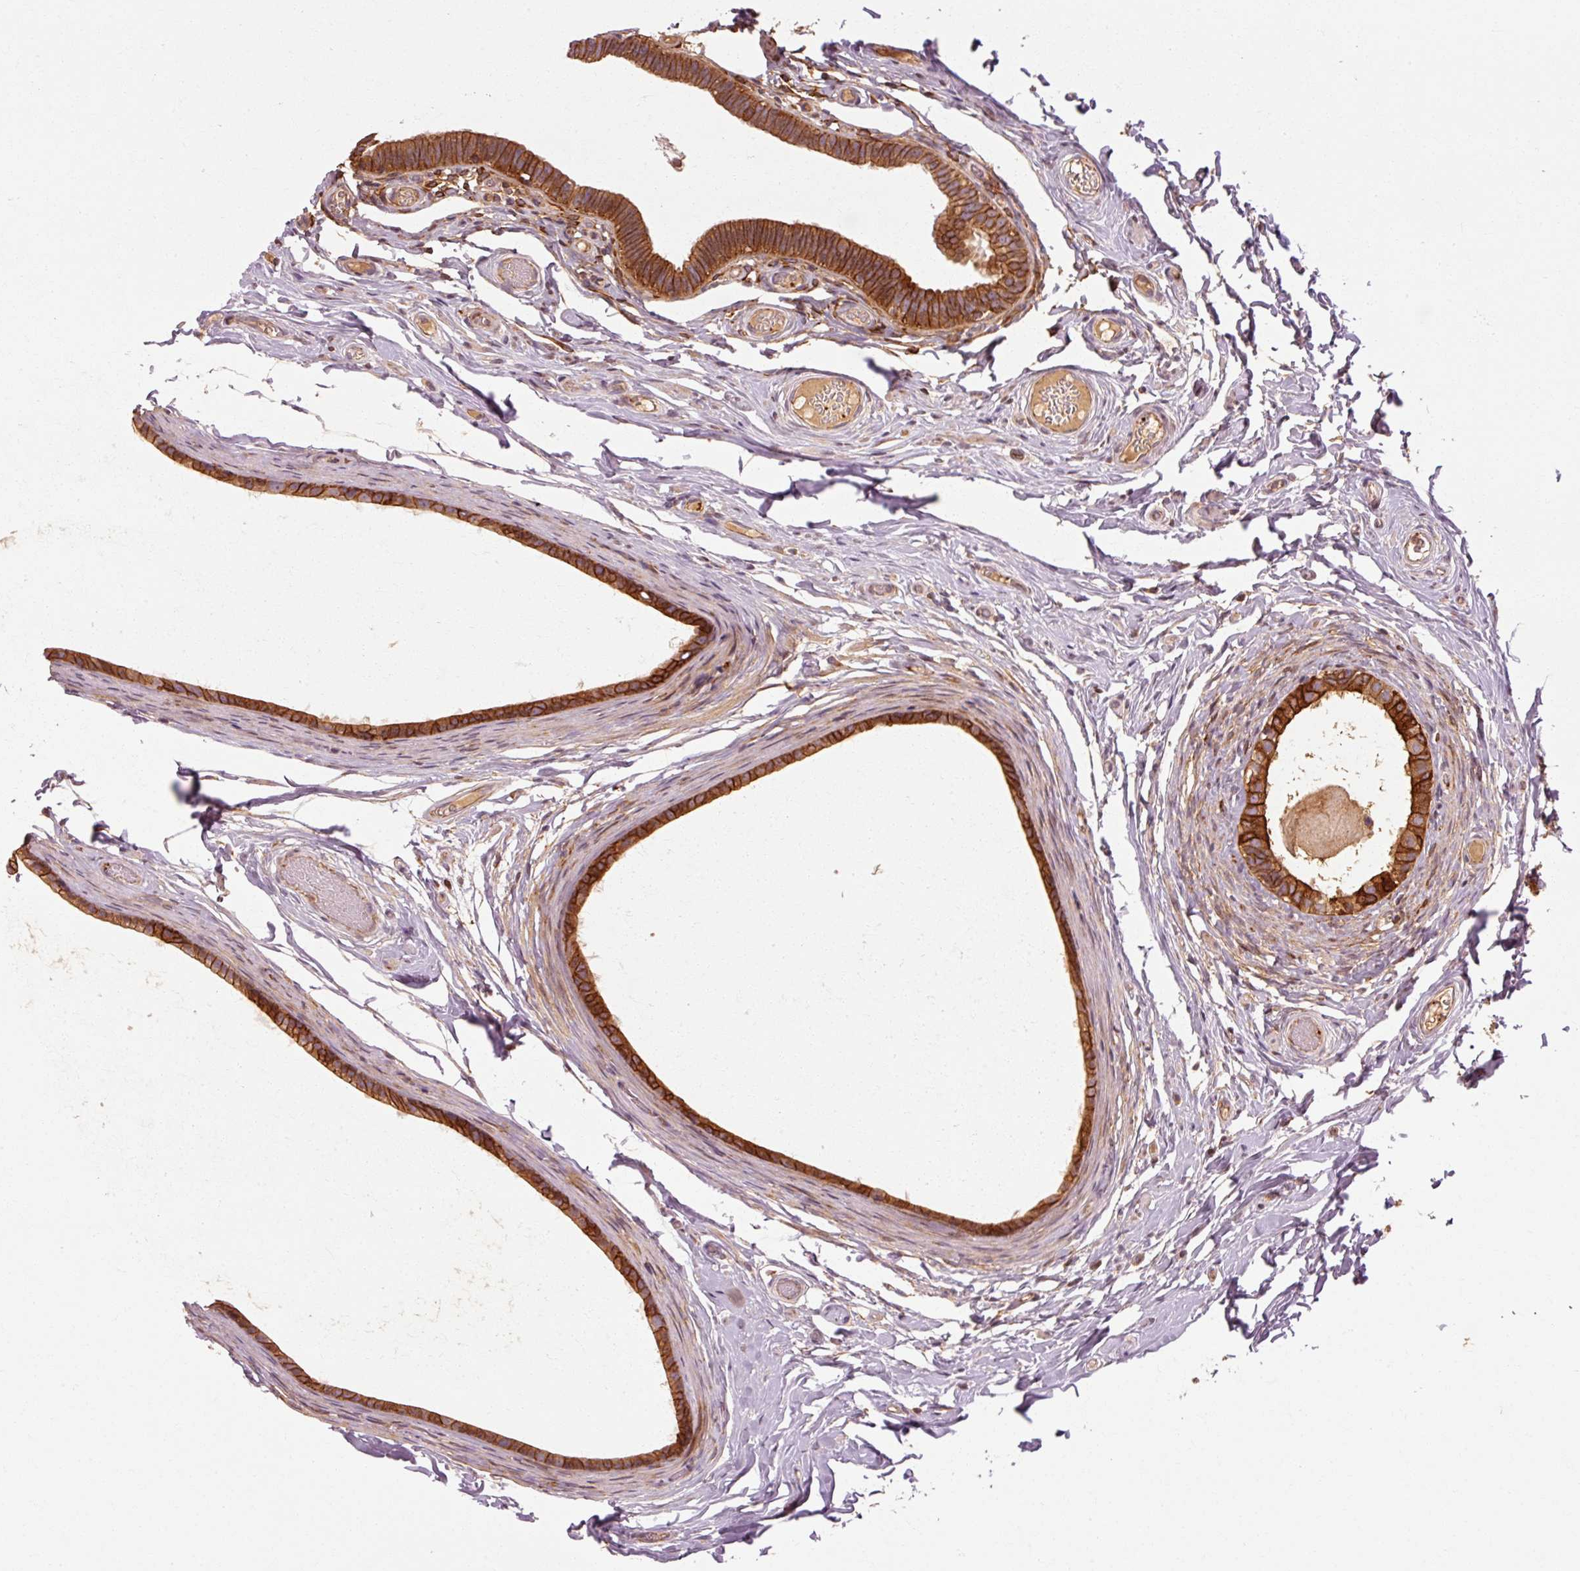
{"staining": {"intensity": "strong", "quantity": ">75%", "location": "cytoplasmic/membranous"}, "tissue": "epididymis", "cell_type": "Glandular cells", "image_type": "normal", "snomed": [{"axis": "morphology", "description": "Normal tissue, NOS"}, {"axis": "morphology", "description": "Carcinoma, Embryonal, NOS"}, {"axis": "topography", "description": "Testis"}, {"axis": "topography", "description": "Epididymis"}], "caption": "DAB immunohistochemical staining of benign human epididymis shows strong cytoplasmic/membranous protein staining in approximately >75% of glandular cells.", "gene": "CTNNA1", "patient": {"sex": "male", "age": 36}}